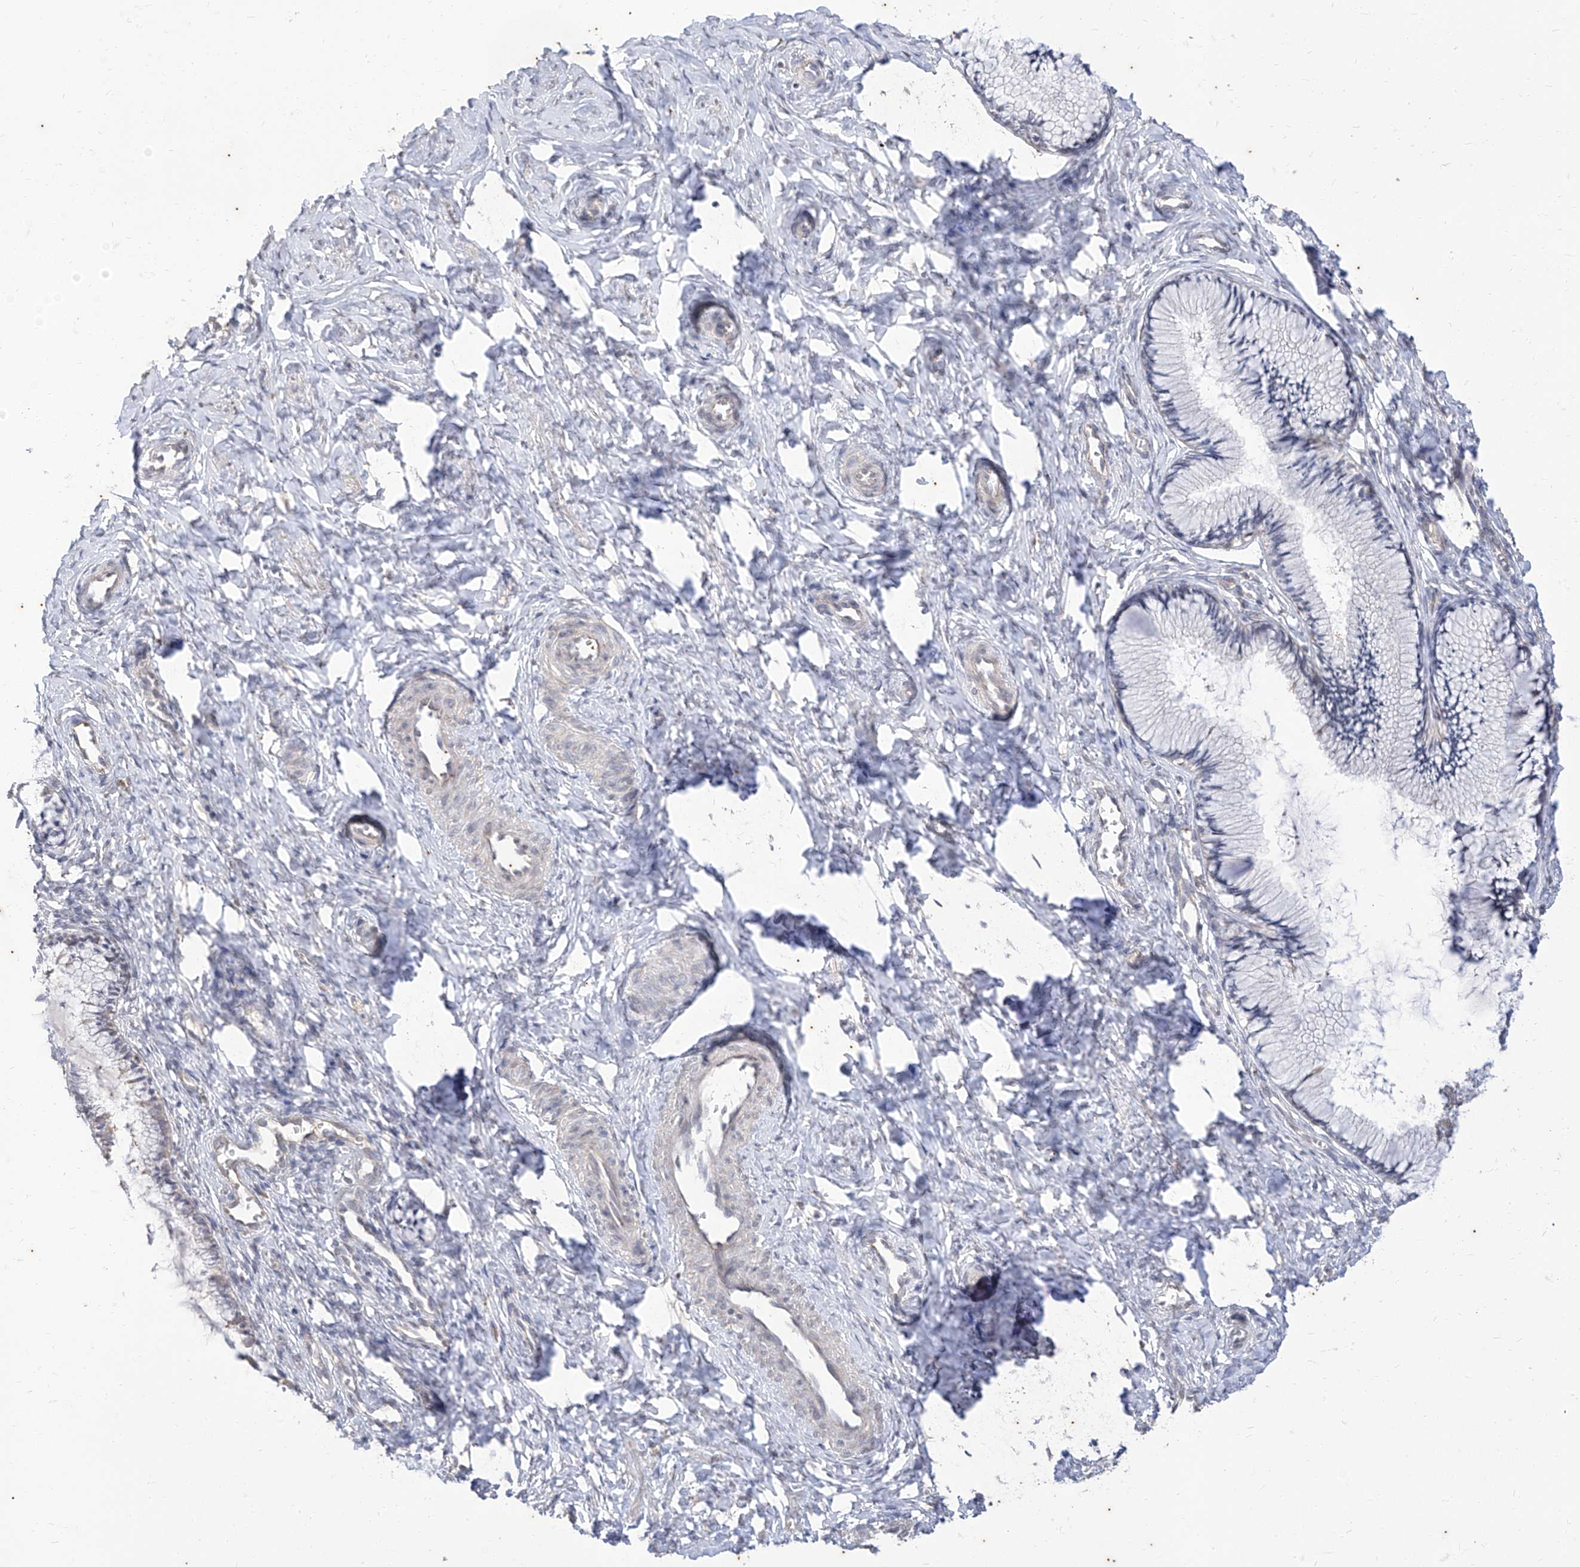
{"staining": {"intensity": "weak", "quantity": "<25%", "location": "nuclear"}, "tissue": "cervix", "cell_type": "Glandular cells", "image_type": "normal", "snomed": [{"axis": "morphology", "description": "Normal tissue, NOS"}, {"axis": "topography", "description": "Cervix"}], "caption": "Glandular cells are negative for brown protein staining in unremarkable cervix. The staining is performed using DAB (3,3'-diaminobenzidine) brown chromogen with nuclei counter-stained in using hematoxylin.", "gene": "PHF20L1", "patient": {"sex": "female", "age": 27}}